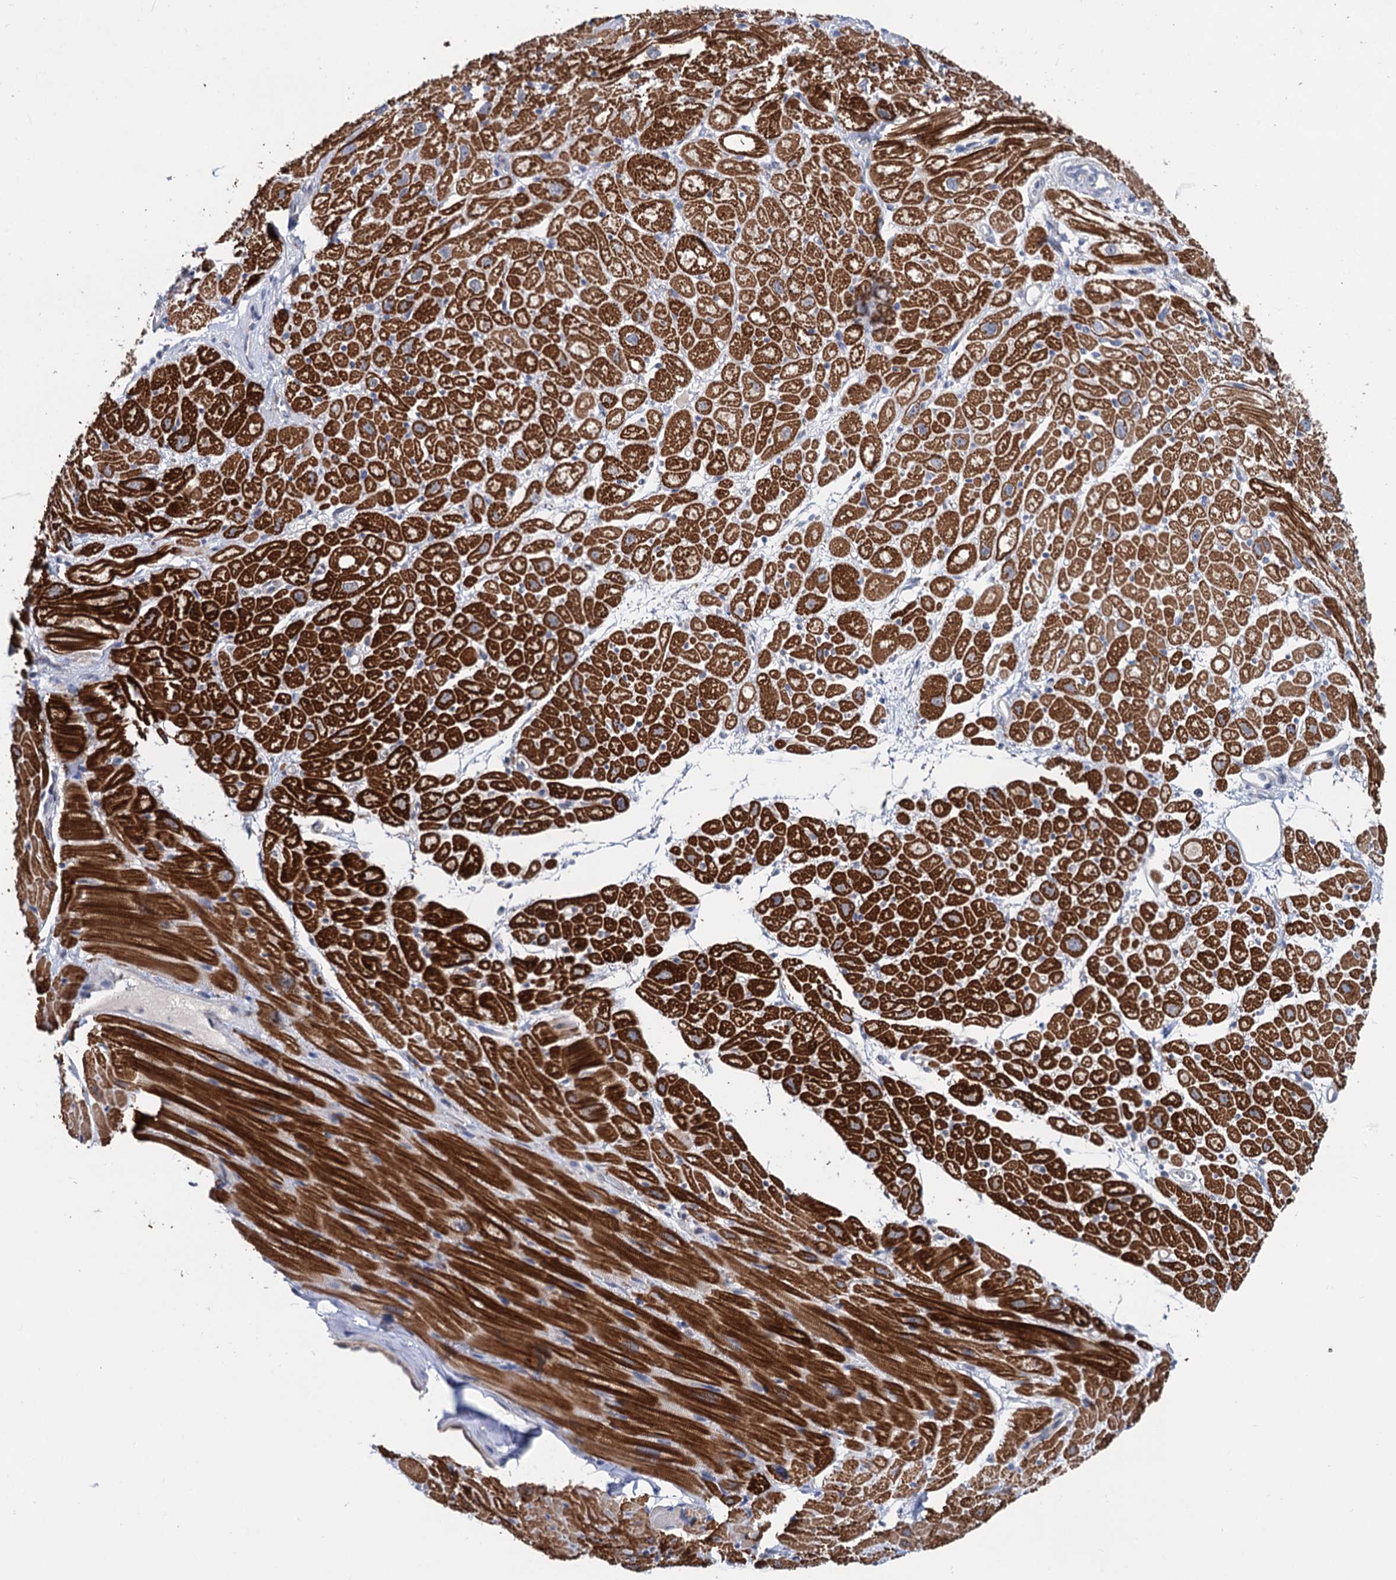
{"staining": {"intensity": "strong", "quantity": "25%-75%", "location": "cytoplasmic/membranous"}, "tissue": "heart muscle", "cell_type": "Cardiomyocytes", "image_type": "normal", "snomed": [{"axis": "morphology", "description": "Normal tissue, NOS"}, {"axis": "topography", "description": "Heart"}], "caption": "High-power microscopy captured an immunohistochemistry (IHC) micrograph of normal heart muscle, revealing strong cytoplasmic/membranous positivity in about 25%-75% of cardiomyocytes.", "gene": "CAPRIN2", "patient": {"sex": "male", "age": 50}}